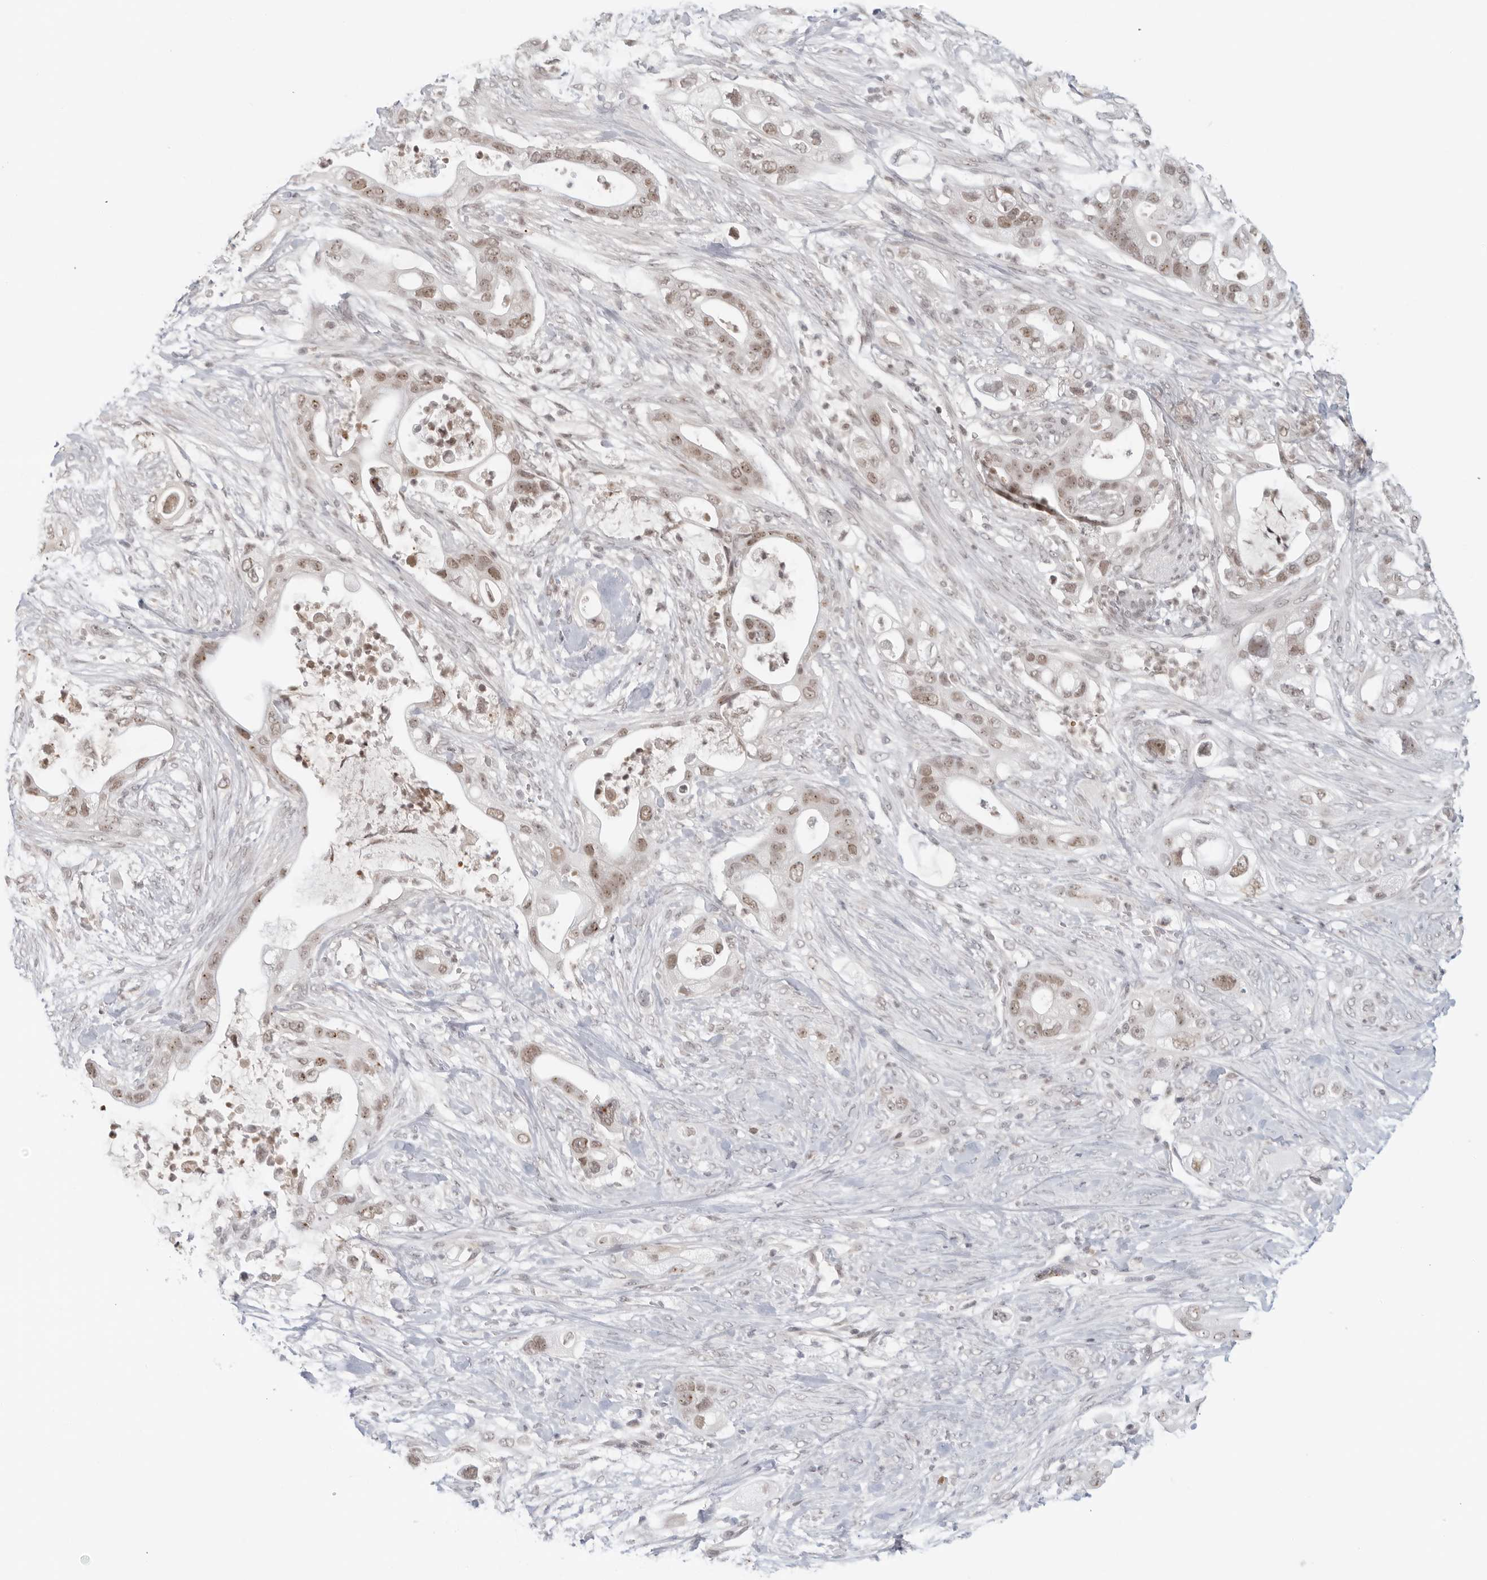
{"staining": {"intensity": "moderate", "quantity": "25%-75%", "location": "nuclear"}, "tissue": "pancreatic cancer", "cell_type": "Tumor cells", "image_type": "cancer", "snomed": [{"axis": "morphology", "description": "Adenocarcinoma, NOS"}, {"axis": "topography", "description": "Pancreas"}], "caption": "High-power microscopy captured an IHC image of pancreatic cancer, revealing moderate nuclear staining in about 25%-75% of tumor cells. The protein is shown in brown color, while the nuclei are stained blue.", "gene": "RAB11FIP3", "patient": {"sex": "male", "age": 53}}